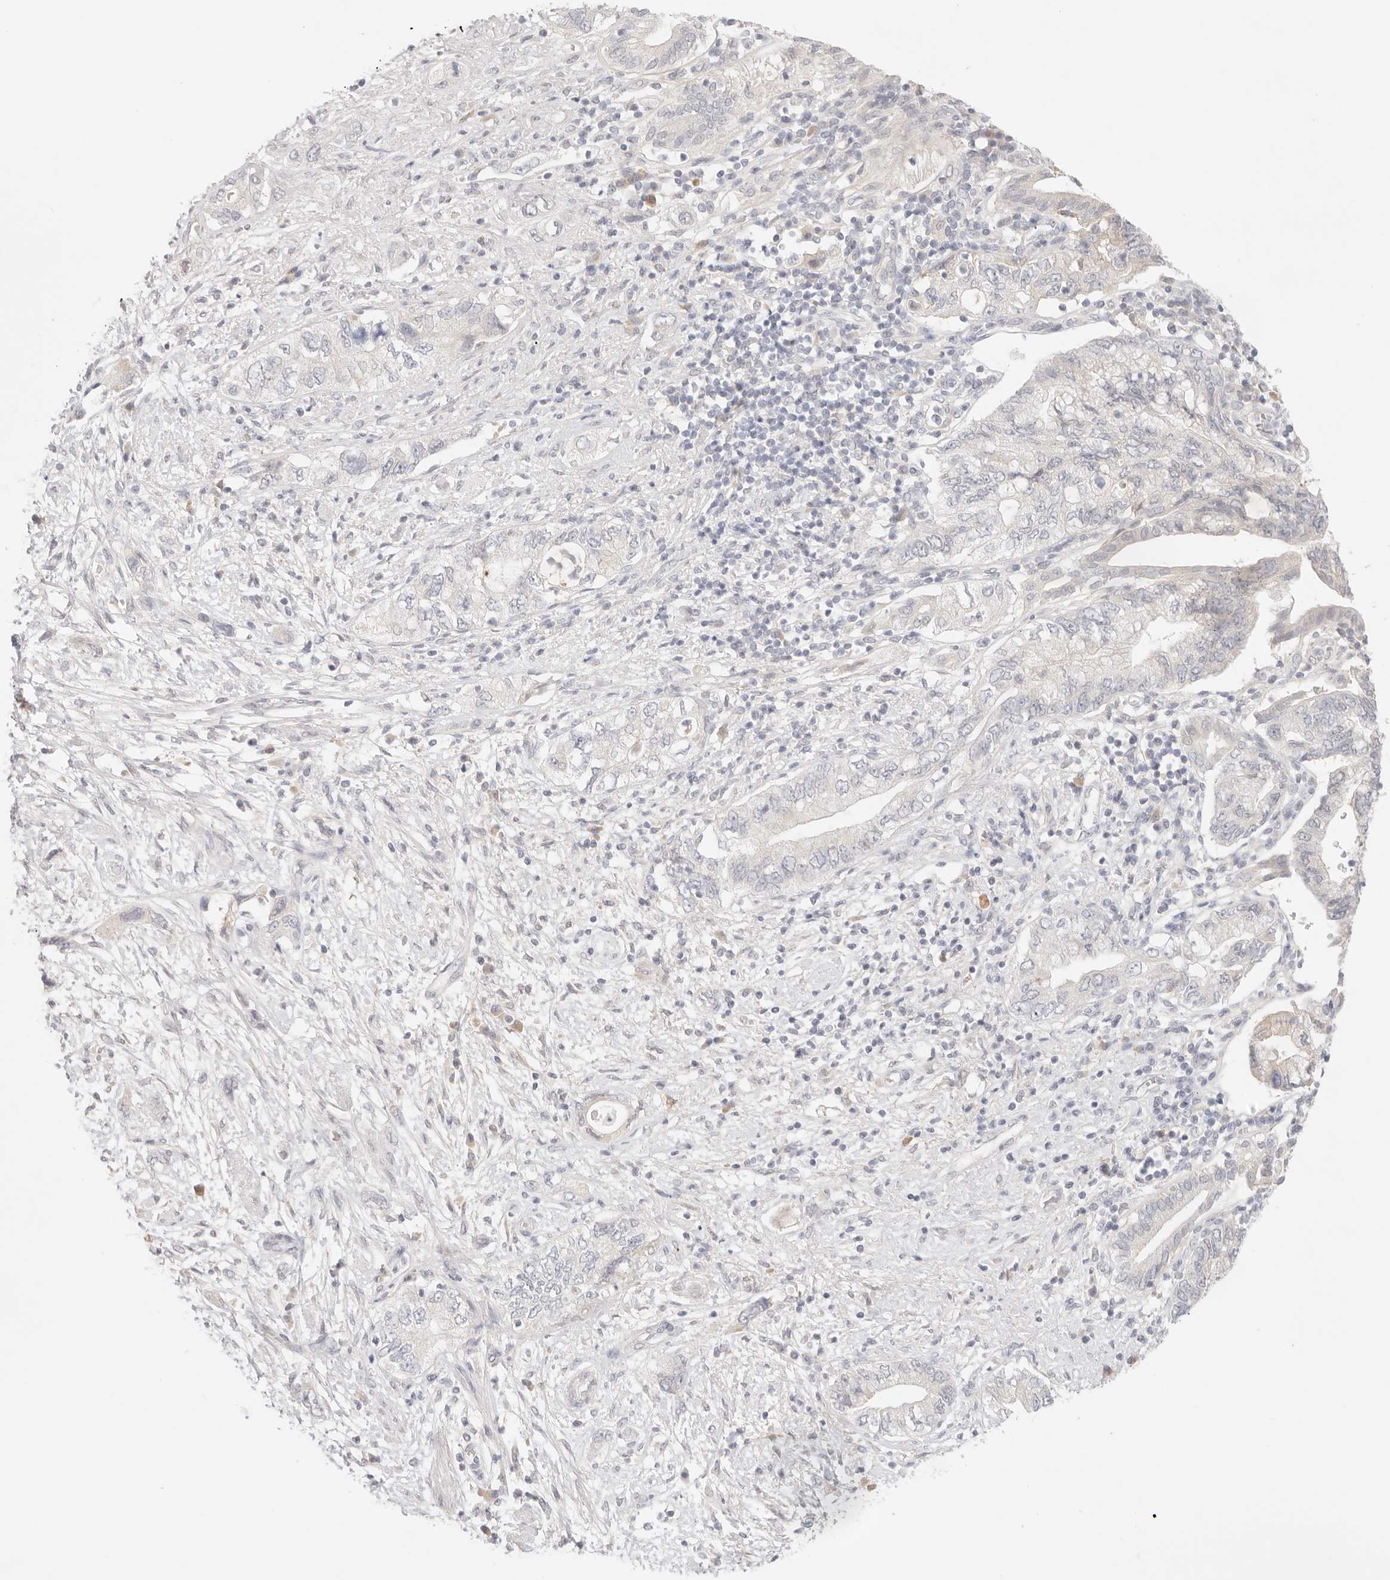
{"staining": {"intensity": "negative", "quantity": "none", "location": "none"}, "tissue": "pancreatic cancer", "cell_type": "Tumor cells", "image_type": "cancer", "snomed": [{"axis": "morphology", "description": "Adenocarcinoma, NOS"}, {"axis": "topography", "description": "Pancreas"}], "caption": "Immunohistochemical staining of human pancreatic cancer (adenocarcinoma) exhibits no significant staining in tumor cells. Brightfield microscopy of IHC stained with DAB (brown) and hematoxylin (blue), captured at high magnification.", "gene": "SPHK1", "patient": {"sex": "female", "age": 73}}